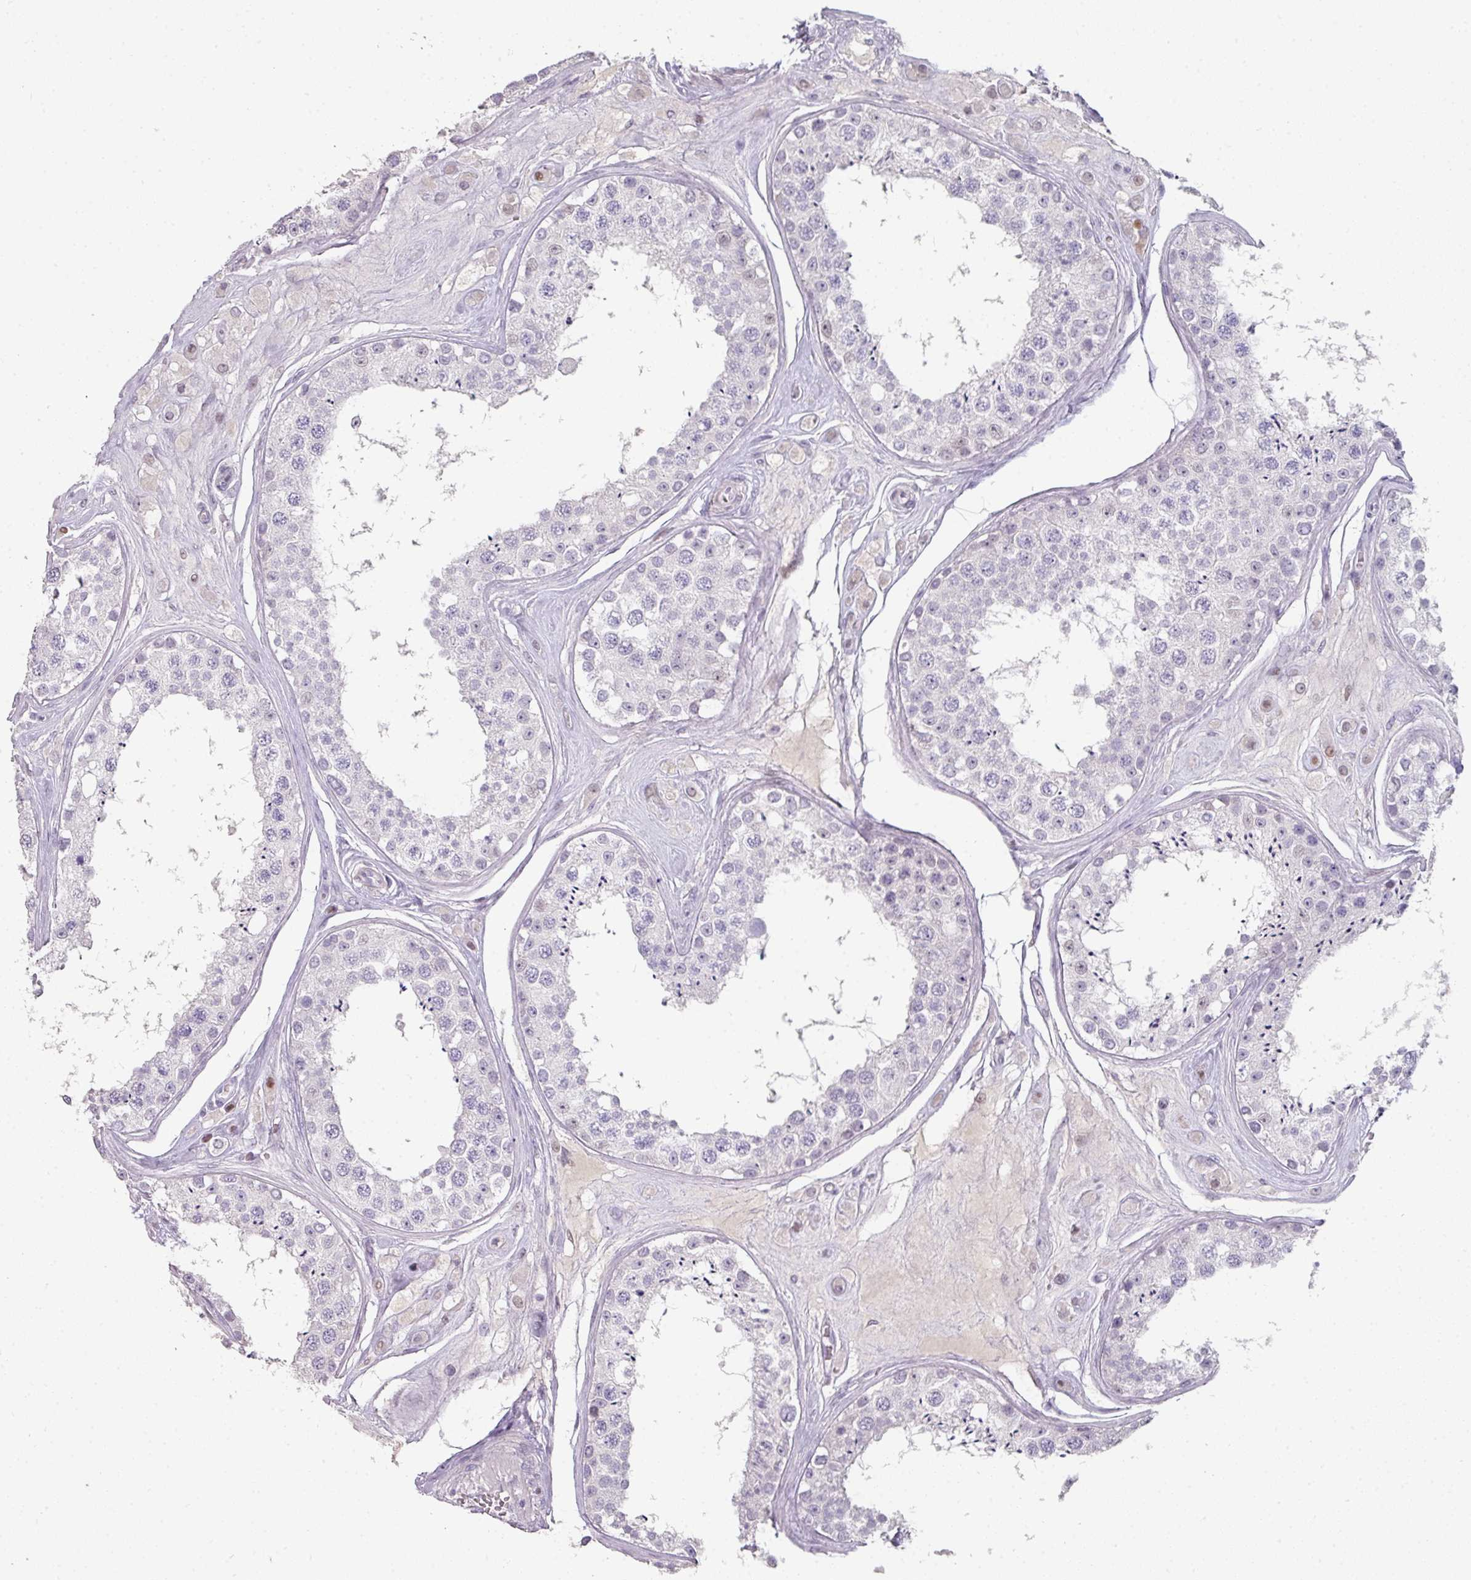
{"staining": {"intensity": "negative", "quantity": "none", "location": "none"}, "tissue": "testis", "cell_type": "Cells in seminiferous ducts", "image_type": "normal", "snomed": [{"axis": "morphology", "description": "Normal tissue, NOS"}, {"axis": "topography", "description": "Testis"}], "caption": "High power microscopy photomicrograph of an IHC micrograph of normal testis, revealing no significant staining in cells in seminiferous ducts.", "gene": "GTF2H3", "patient": {"sex": "male", "age": 25}}